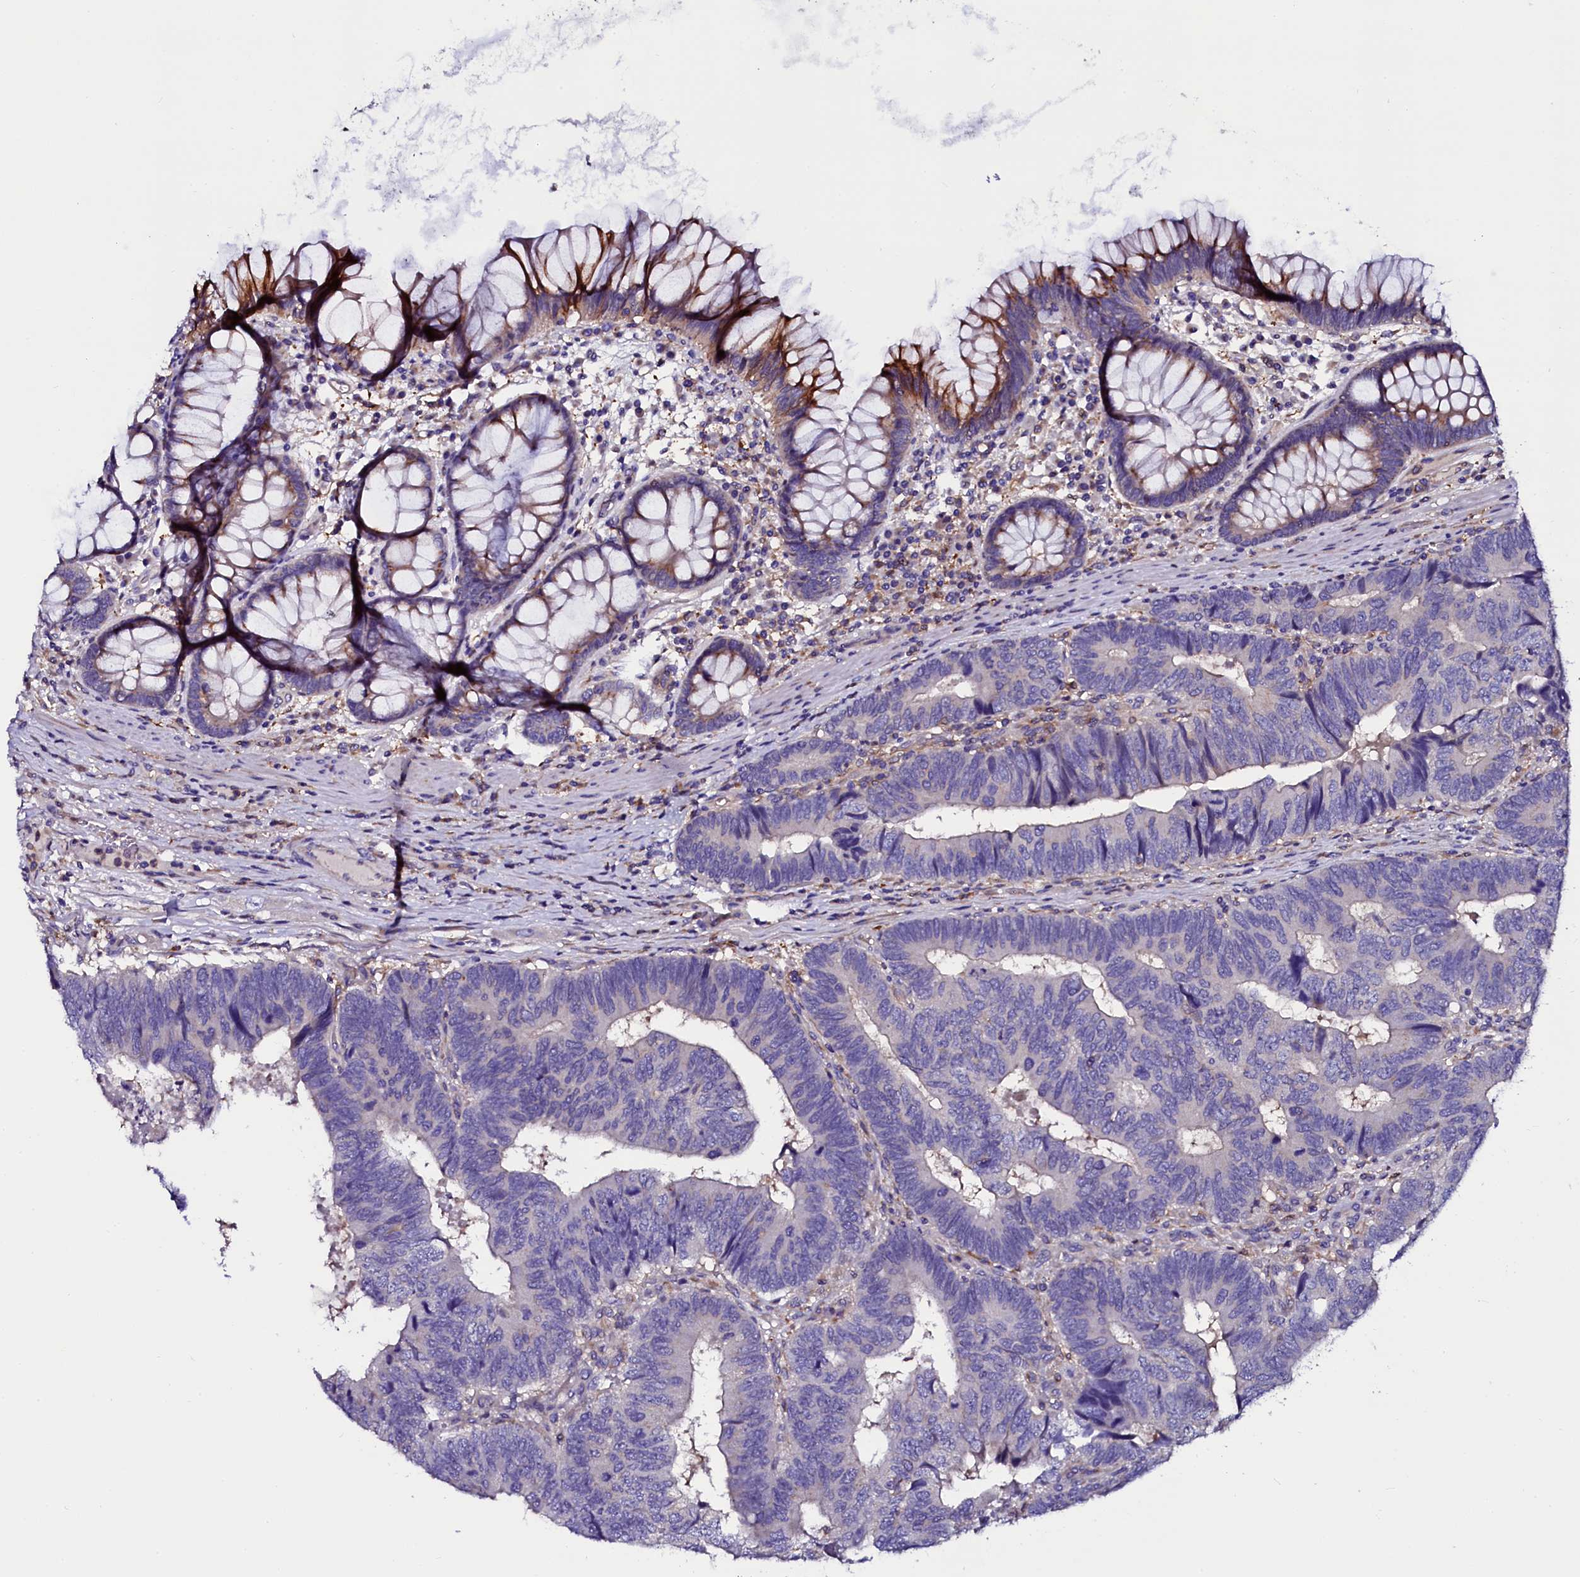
{"staining": {"intensity": "negative", "quantity": "none", "location": "none"}, "tissue": "colorectal cancer", "cell_type": "Tumor cells", "image_type": "cancer", "snomed": [{"axis": "morphology", "description": "Adenocarcinoma, NOS"}, {"axis": "topography", "description": "Colon"}], "caption": "DAB immunohistochemical staining of human adenocarcinoma (colorectal) exhibits no significant positivity in tumor cells. The staining is performed using DAB (3,3'-diaminobenzidine) brown chromogen with nuclei counter-stained in using hematoxylin.", "gene": "OTOL1", "patient": {"sex": "female", "age": 67}}